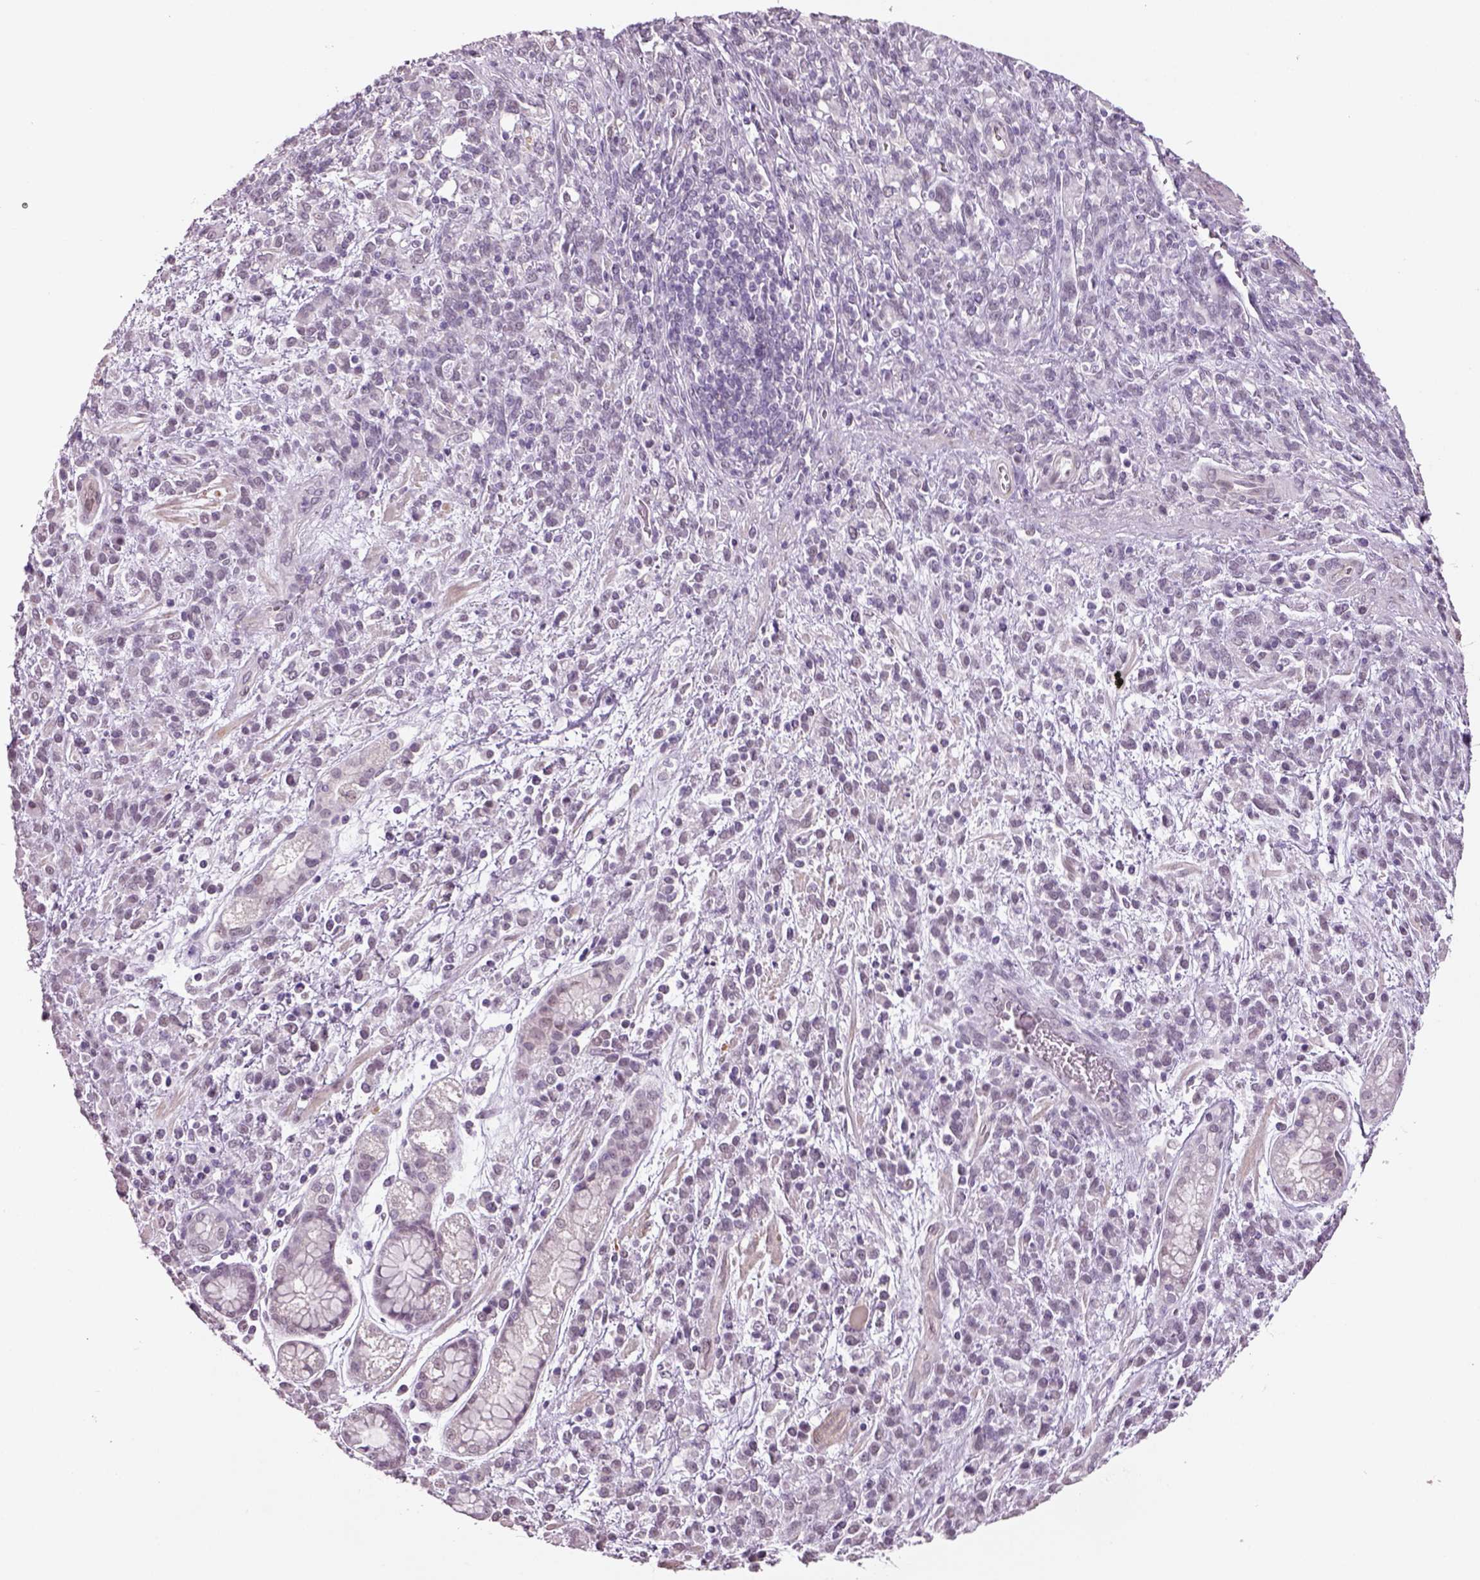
{"staining": {"intensity": "negative", "quantity": "none", "location": "none"}, "tissue": "stomach cancer", "cell_type": "Tumor cells", "image_type": "cancer", "snomed": [{"axis": "morphology", "description": "Adenocarcinoma, NOS"}, {"axis": "topography", "description": "Stomach"}], "caption": "There is no significant expression in tumor cells of stomach cancer. (Brightfield microscopy of DAB immunohistochemistry (IHC) at high magnification).", "gene": "NAT8", "patient": {"sex": "female", "age": 57}}